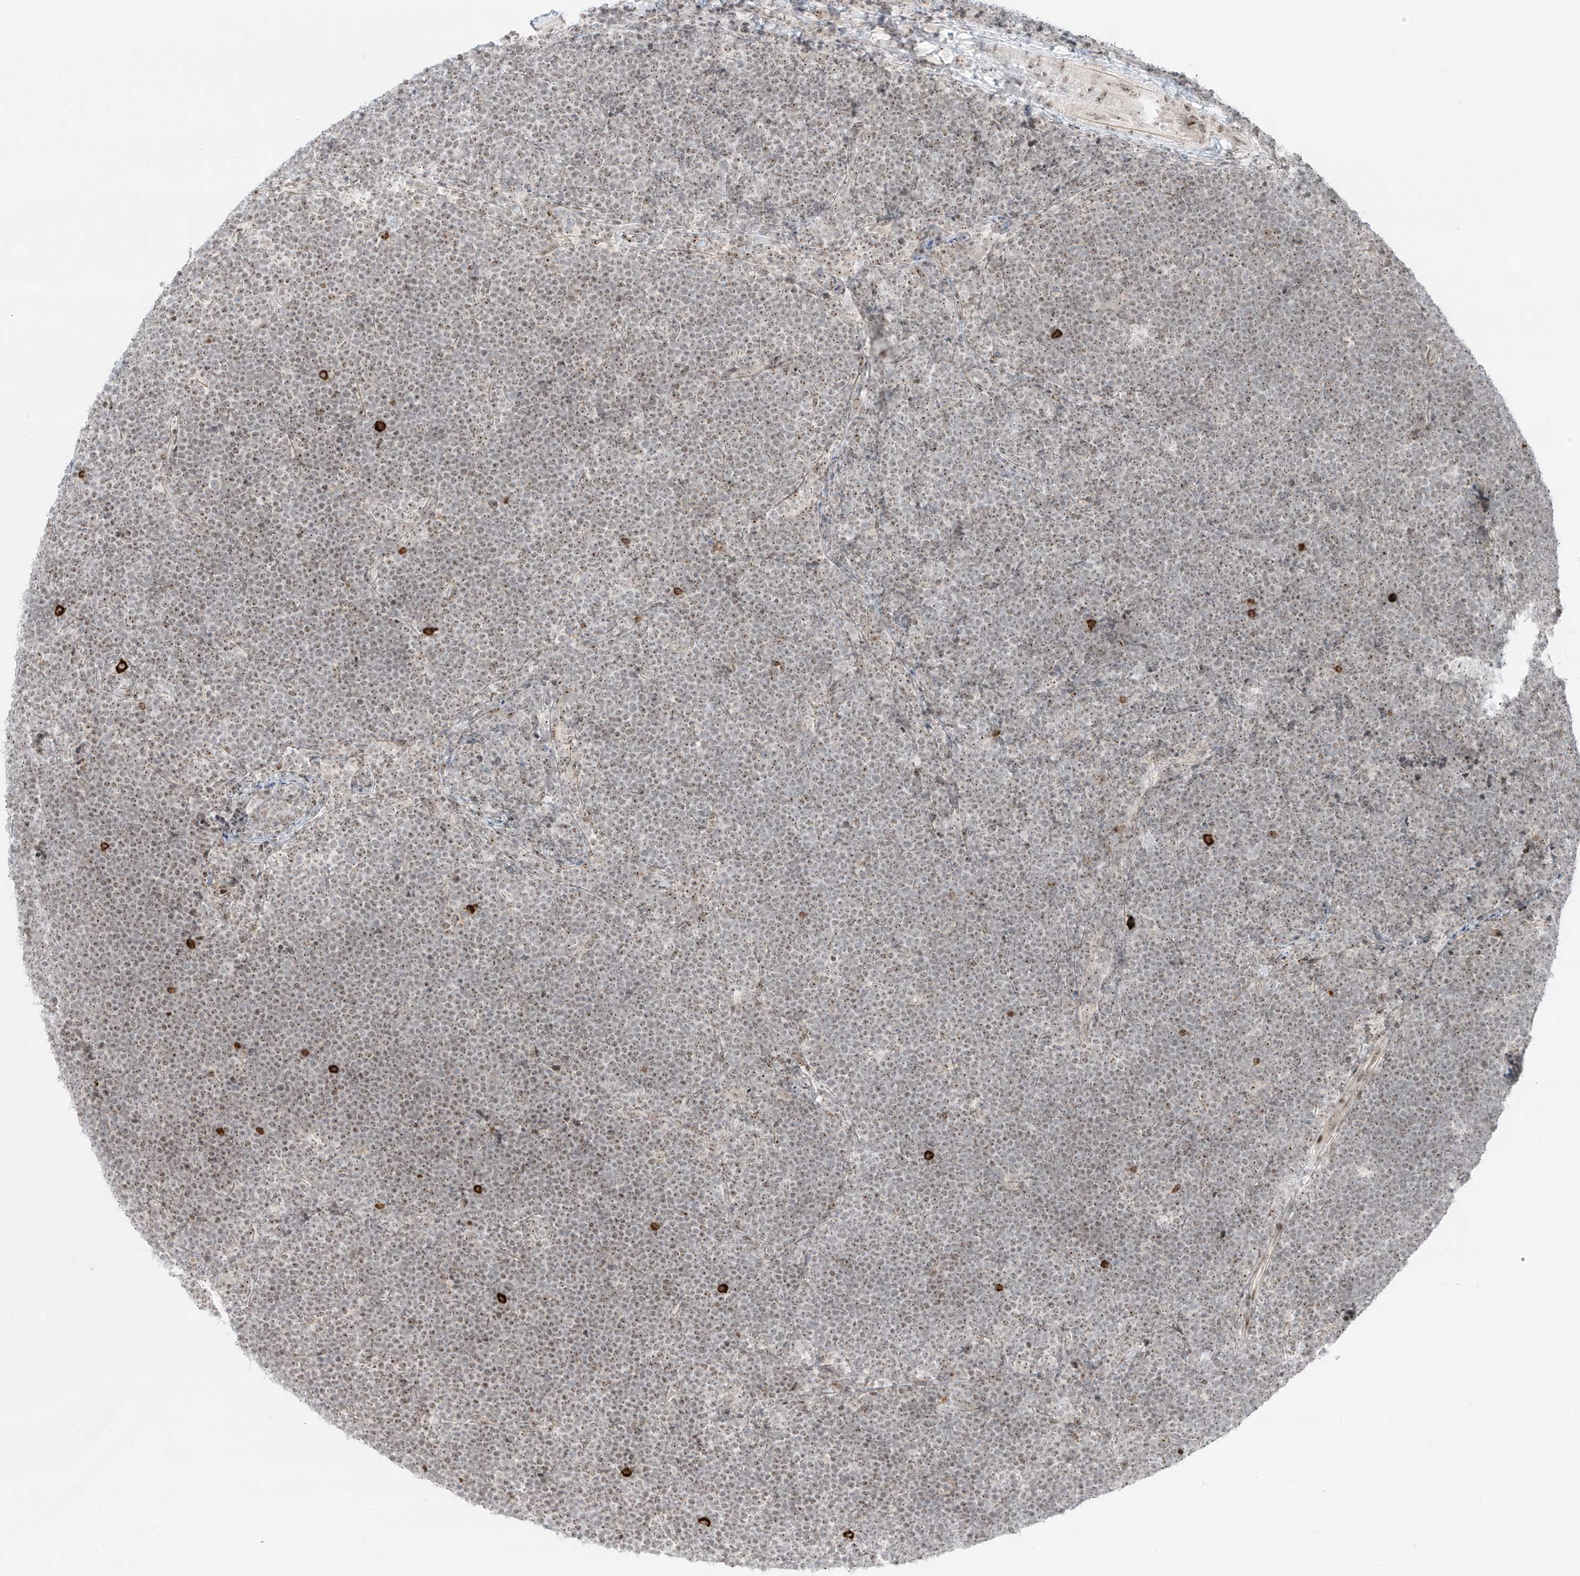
{"staining": {"intensity": "weak", "quantity": ">75%", "location": "nuclear"}, "tissue": "lymphoma", "cell_type": "Tumor cells", "image_type": "cancer", "snomed": [{"axis": "morphology", "description": "Malignant lymphoma, non-Hodgkin's type, High grade"}, {"axis": "topography", "description": "Lymph node"}], "caption": "Weak nuclear positivity for a protein is appreciated in about >75% of tumor cells of lymphoma using IHC.", "gene": "ZNF512", "patient": {"sex": "male", "age": 13}}